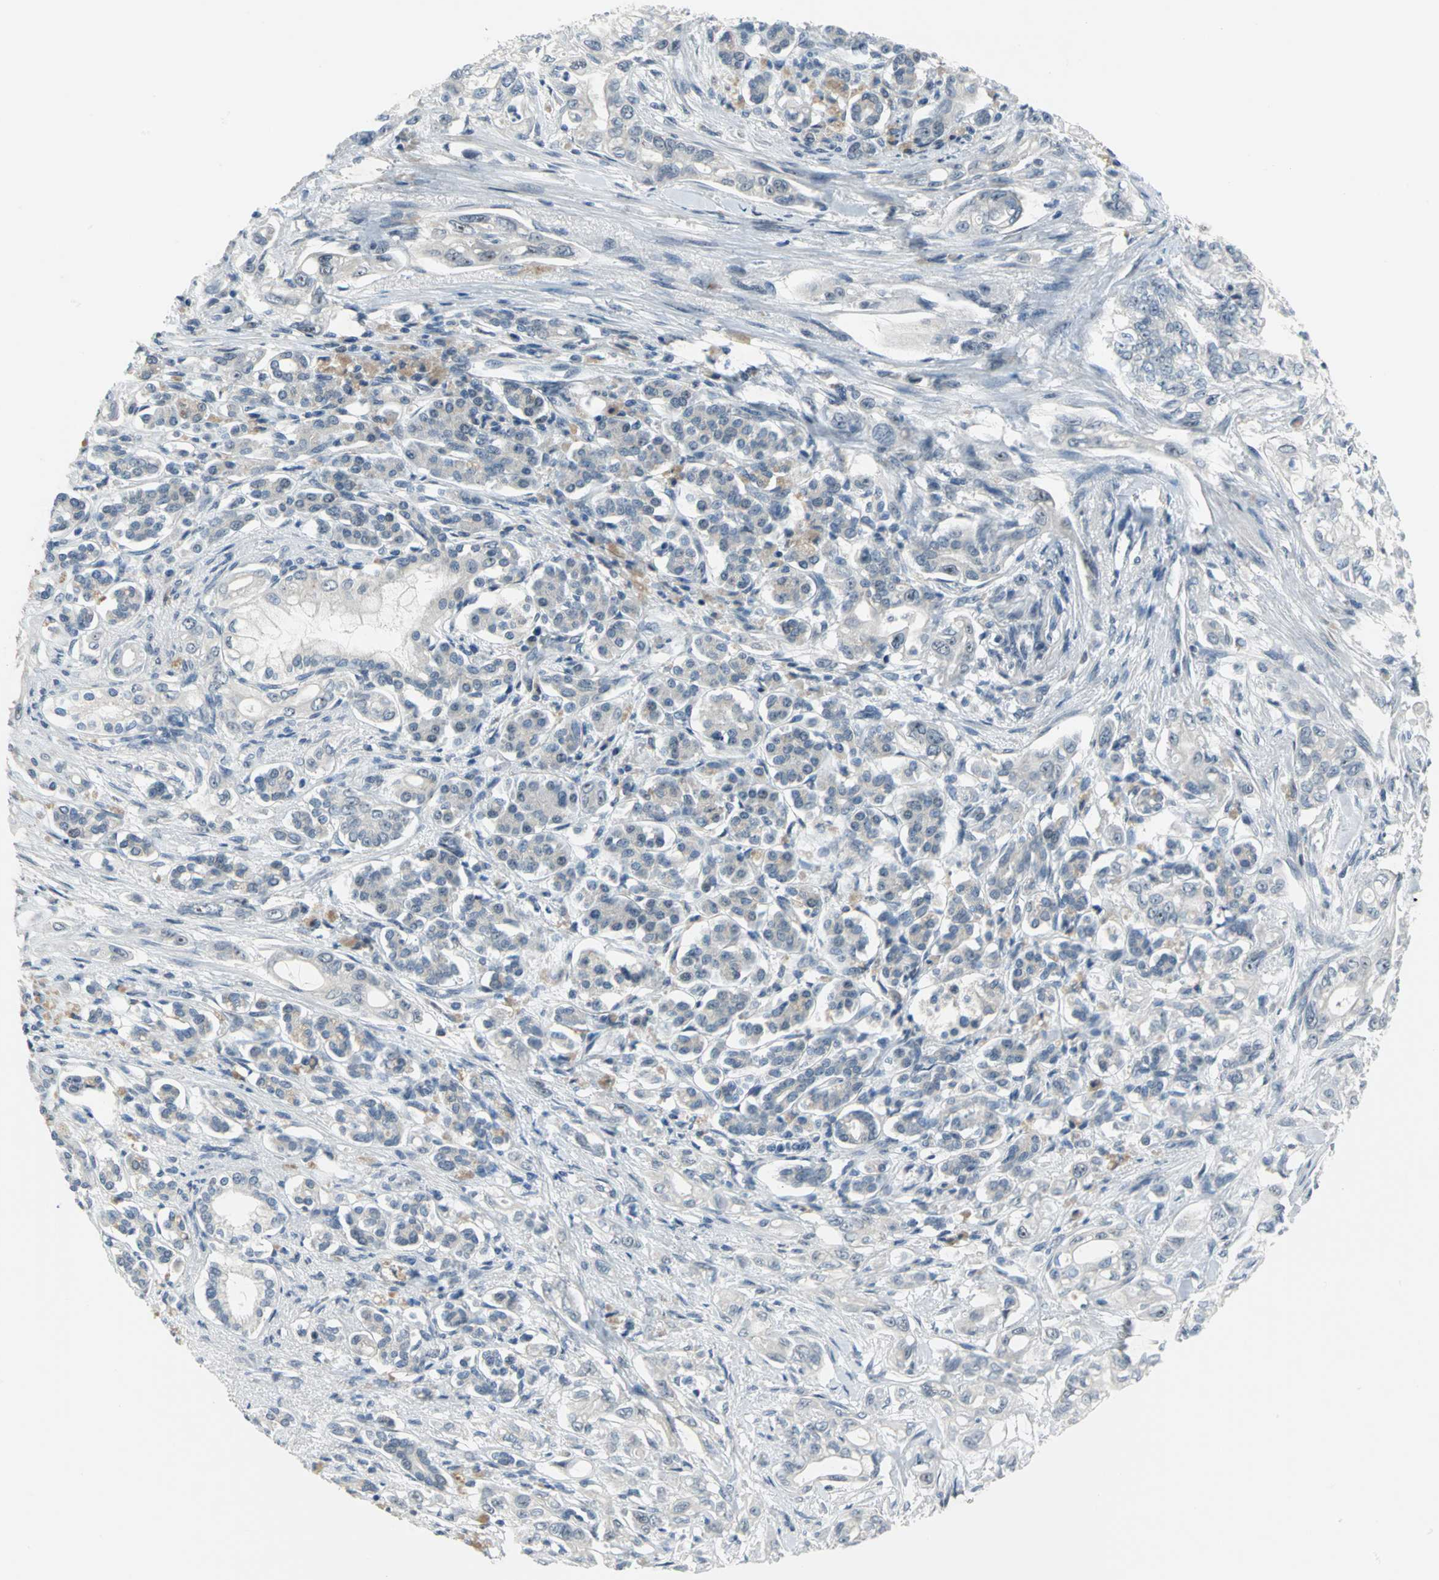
{"staining": {"intensity": "weak", "quantity": "25%-75%", "location": "nuclear"}, "tissue": "pancreatic cancer", "cell_type": "Tumor cells", "image_type": "cancer", "snomed": [{"axis": "morphology", "description": "Normal tissue, NOS"}, {"axis": "topography", "description": "Pancreas"}], "caption": "Pancreatic cancer tissue reveals weak nuclear expression in about 25%-75% of tumor cells, visualized by immunohistochemistry. (Brightfield microscopy of DAB IHC at high magnification).", "gene": "MYBBP1A", "patient": {"sex": "male", "age": 42}}